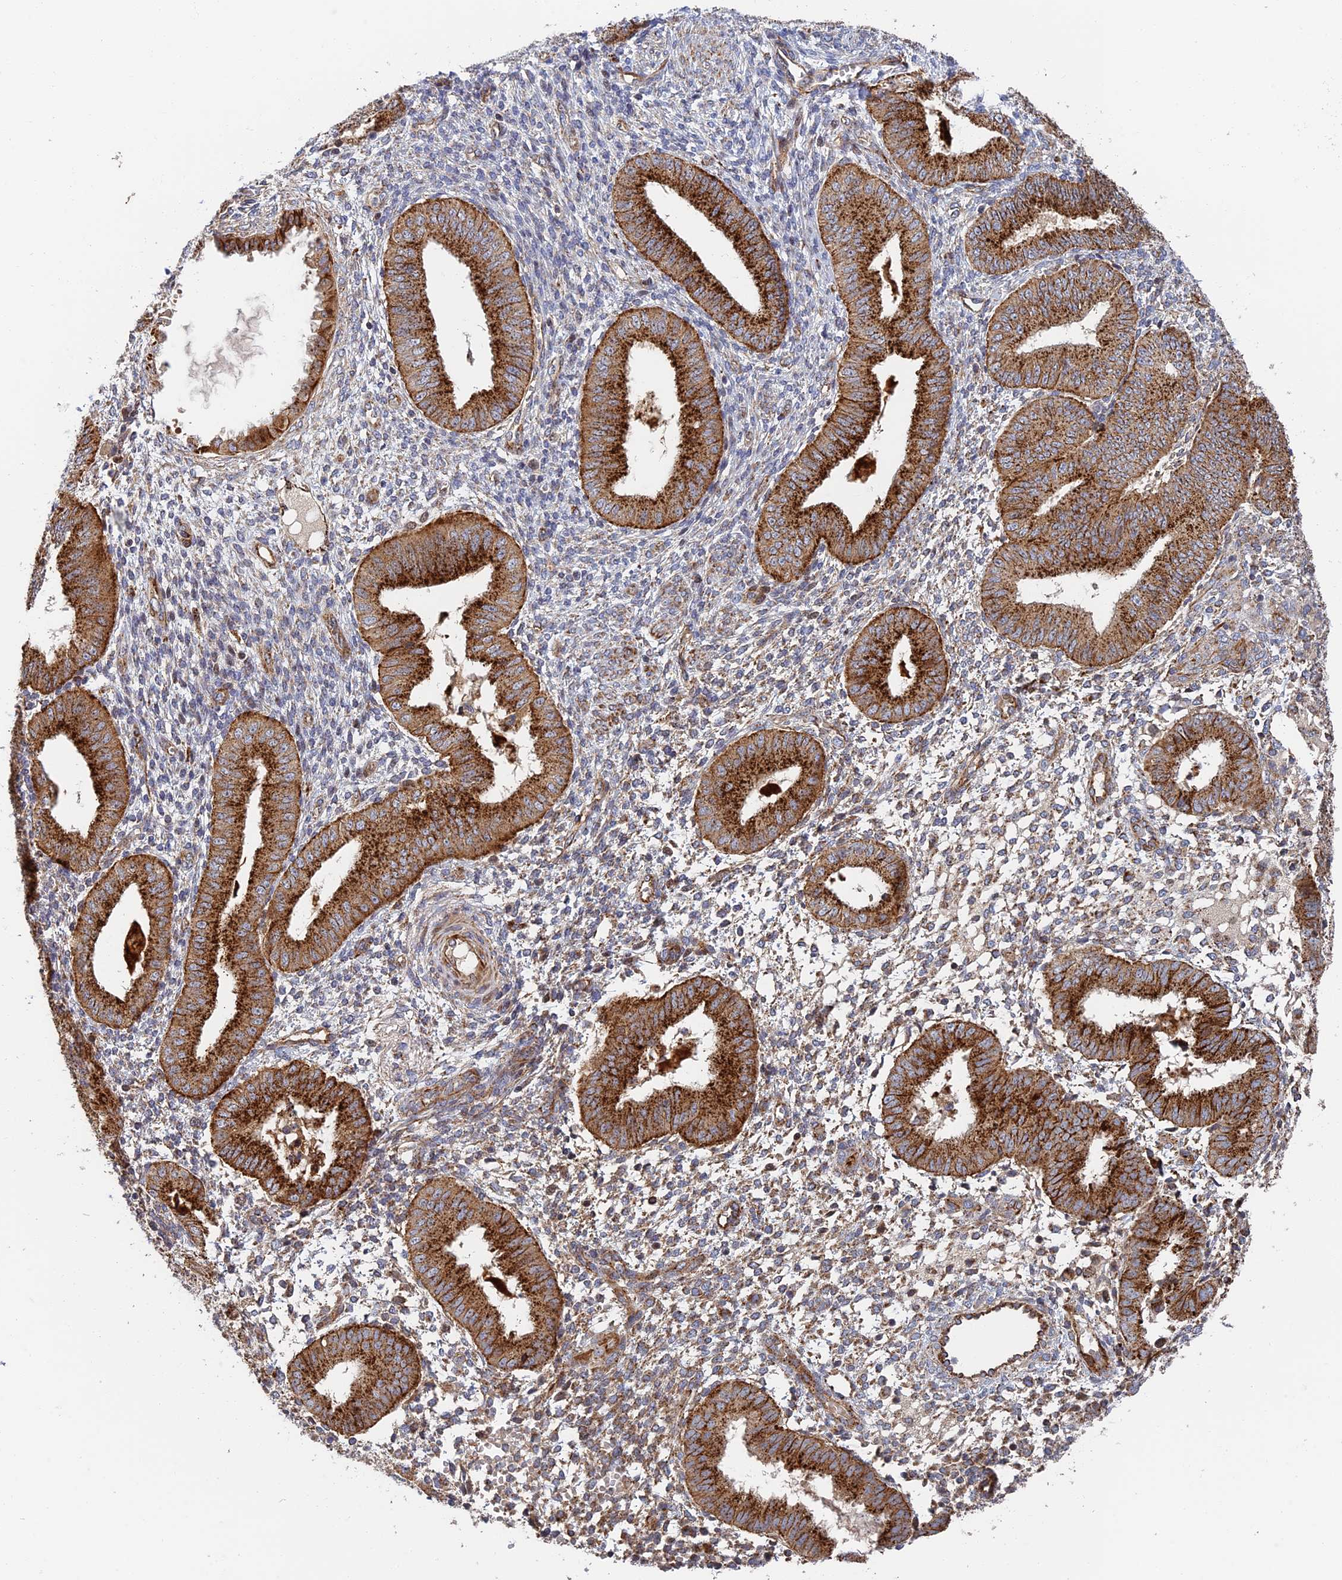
{"staining": {"intensity": "moderate", "quantity": "25%-75%", "location": "cytoplasmic/membranous"}, "tissue": "endometrium", "cell_type": "Cells in endometrial stroma", "image_type": "normal", "snomed": [{"axis": "morphology", "description": "Normal tissue, NOS"}, {"axis": "topography", "description": "Endometrium"}], "caption": "A histopathology image showing moderate cytoplasmic/membranous positivity in about 25%-75% of cells in endometrial stroma in benign endometrium, as visualized by brown immunohistochemical staining.", "gene": "PPP2R3C", "patient": {"sex": "female", "age": 49}}